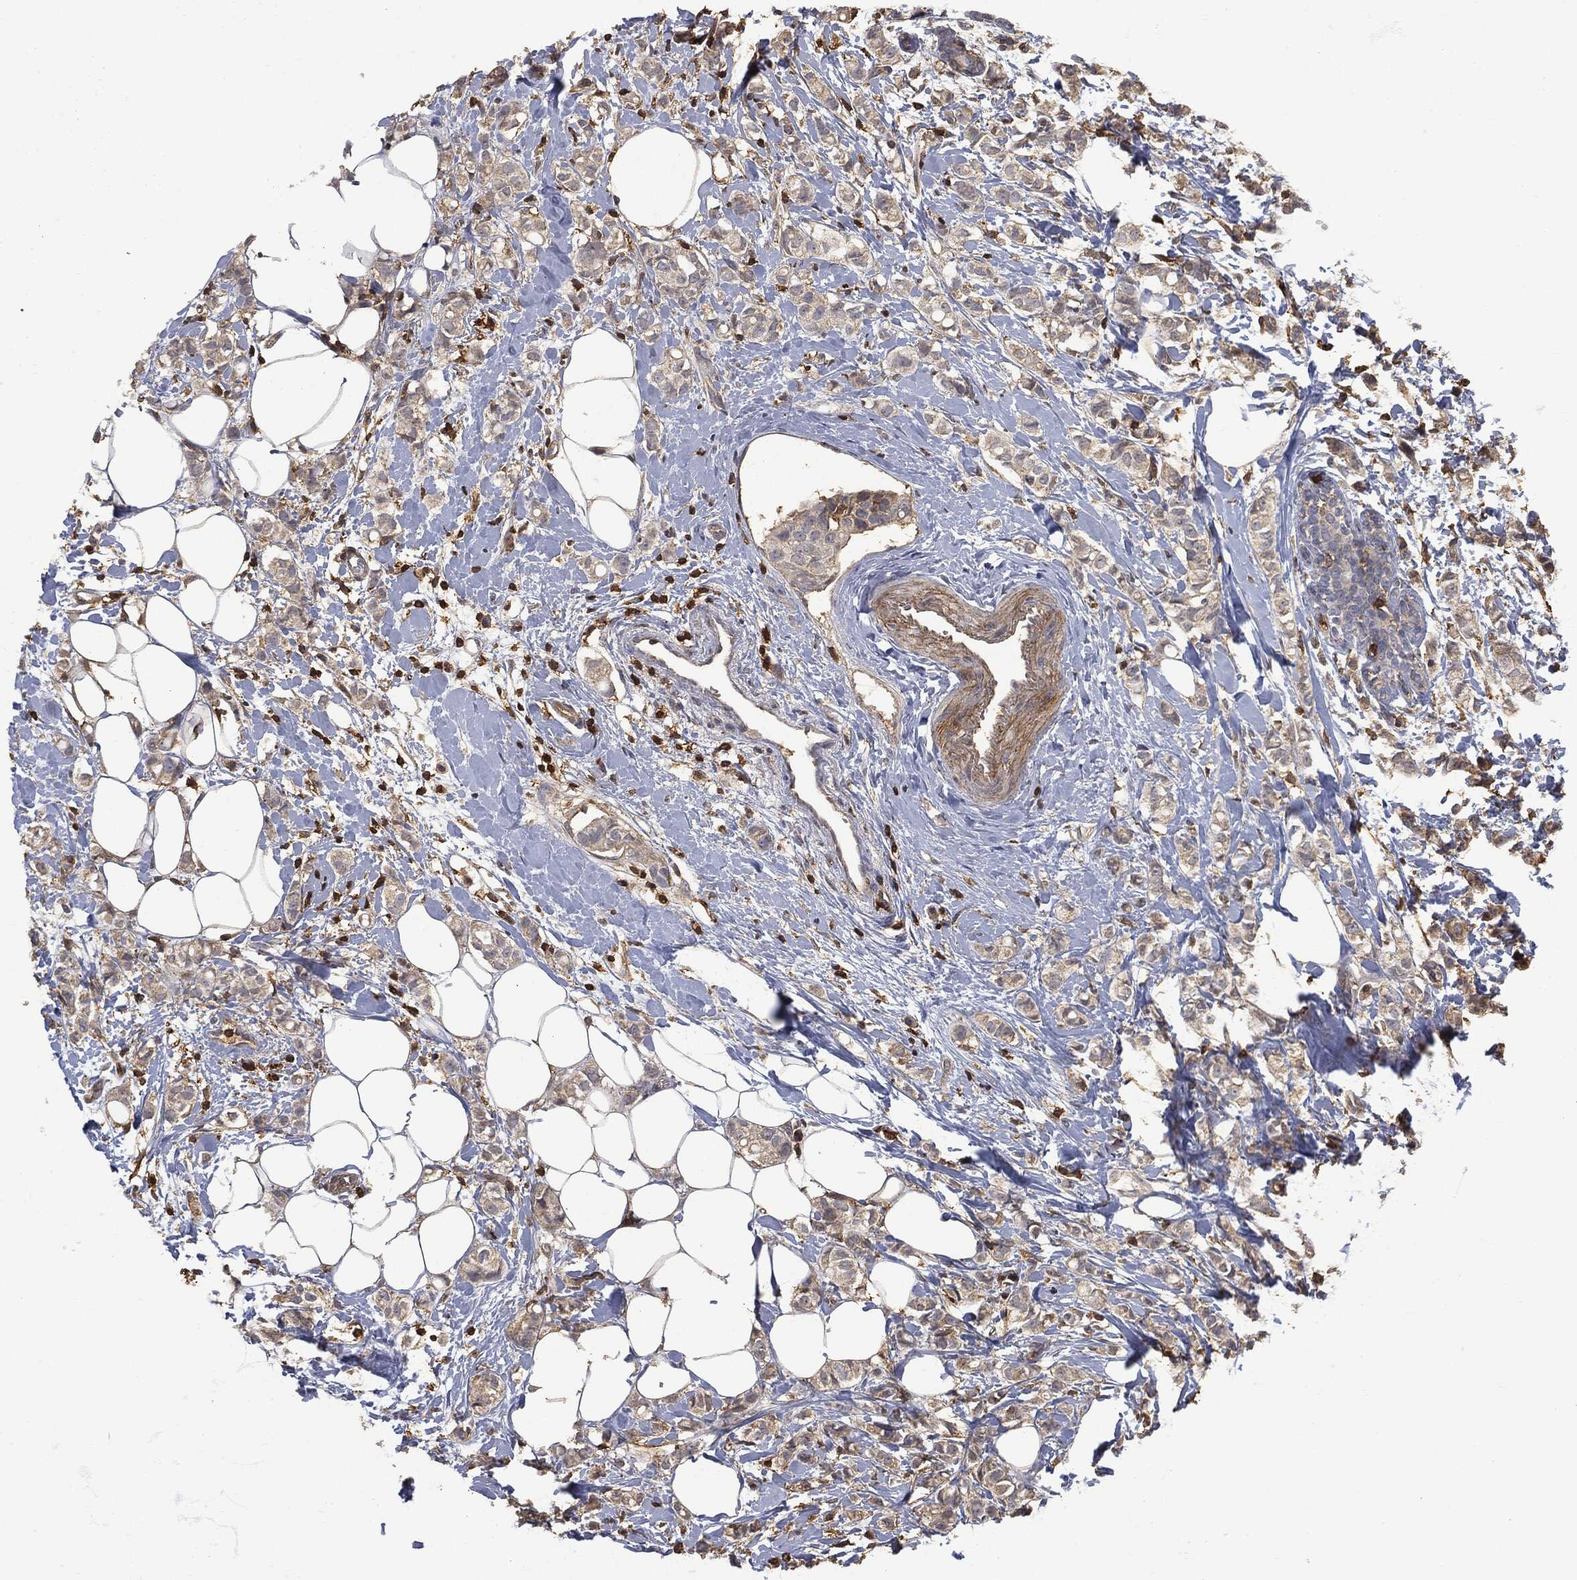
{"staining": {"intensity": "weak", "quantity": "25%-75%", "location": "cytoplasmic/membranous"}, "tissue": "breast cancer", "cell_type": "Tumor cells", "image_type": "cancer", "snomed": [{"axis": "morphology", "description": "Normal tissue, NOS"}, {"axis": "morphology", "description": "Duct carcinoma"}, {"axis": "topography", "description": "Breast"}], "caption": "Breast cancer tissue exhibits weak cytoplasmic/membranous staining in about 25%-75% of tumor cells (IHC, brightfield microscopy, high magnification).", "gene": "PSMB10", "patient": {"sex": "female", "age": 44}}